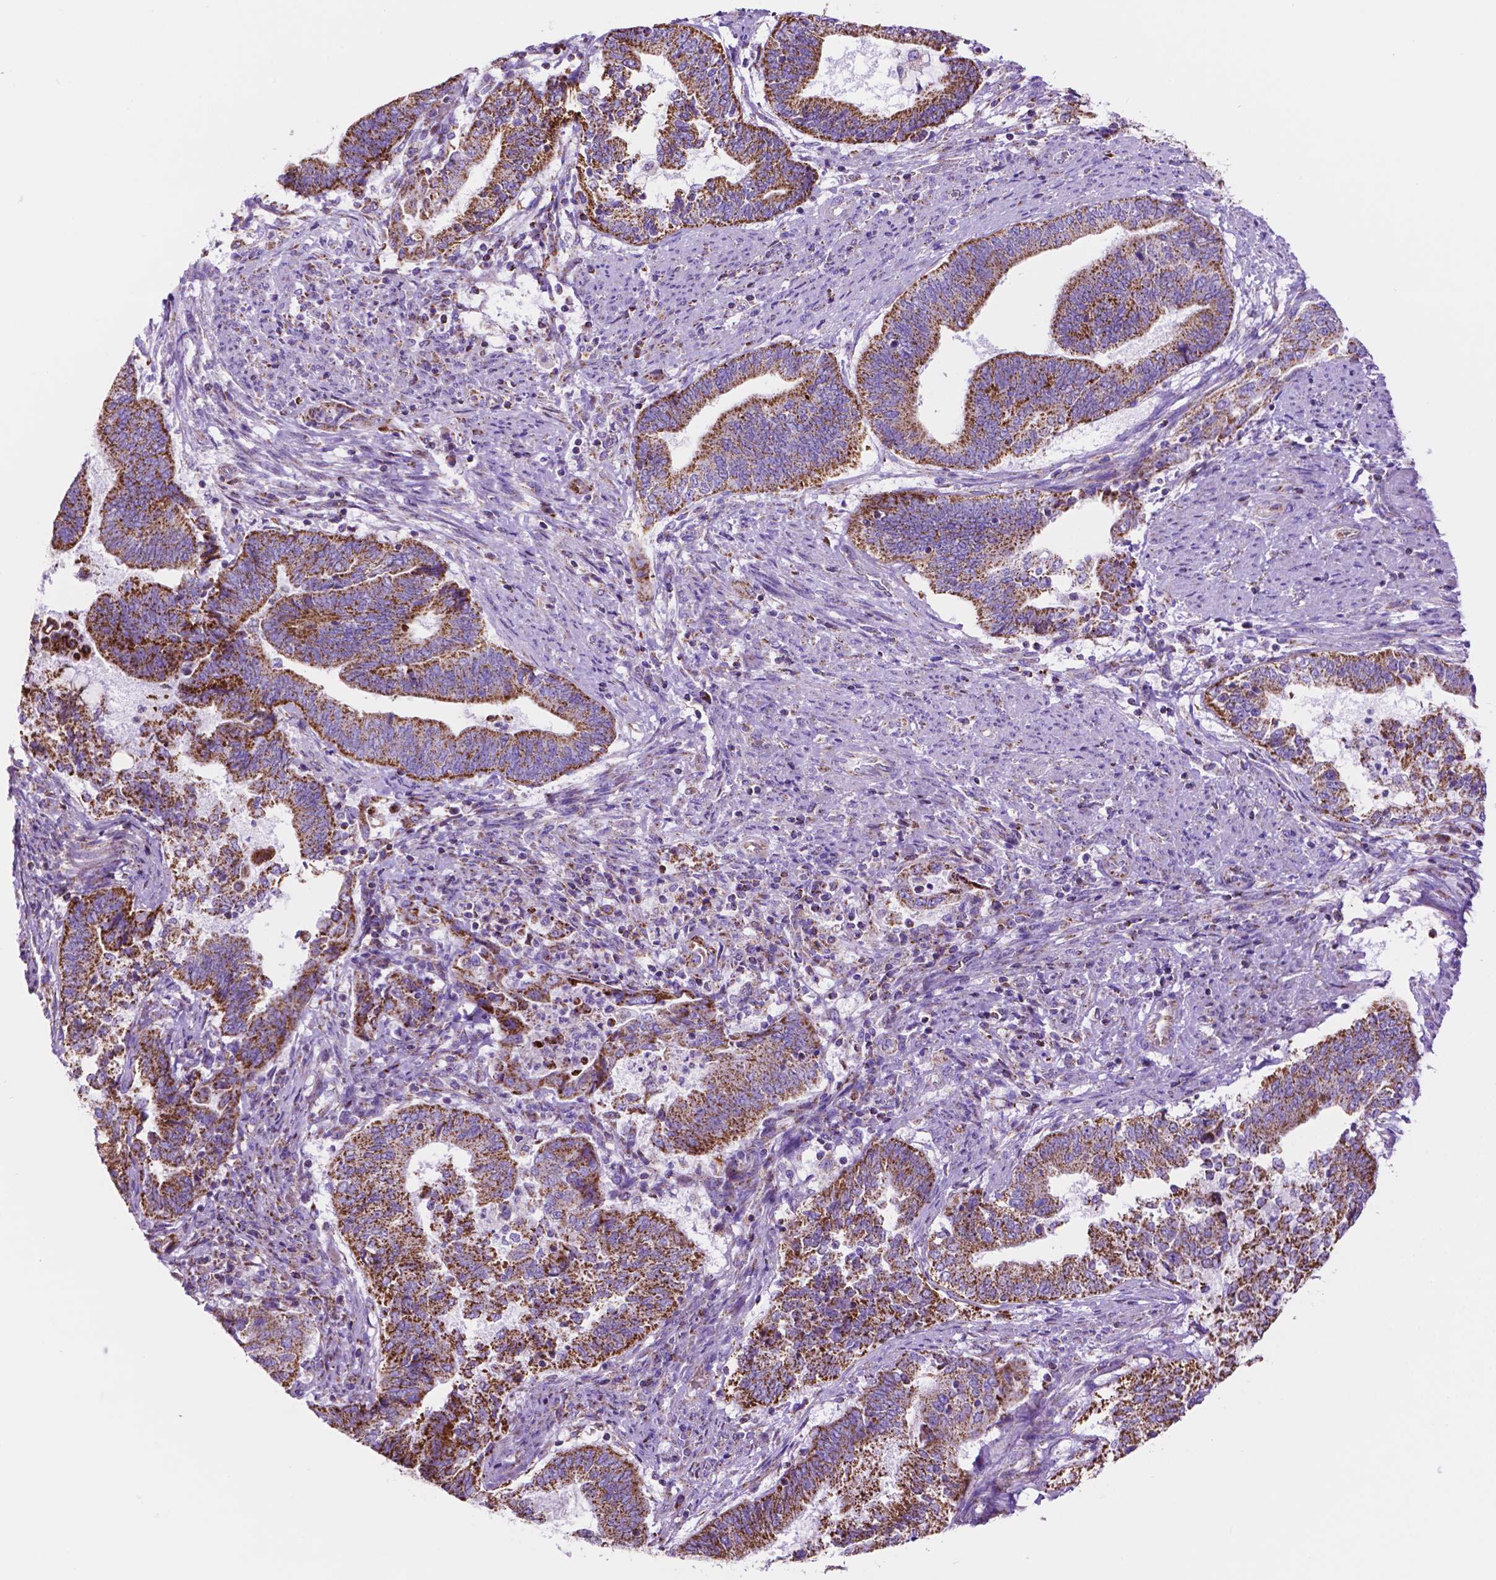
{"staining": {"intensity": "strong", "quantity": ">75%", "location": "cytoplasmic/membranous"}, "tissue": "endometrial cancer", "cell_type": "Tumor cells", "image_type": "cancer", "snomed": [{"axis": "morphology", "description": "Adenocarcinoma, NOS"}, {"axis": "topography", "description": "Endometrium"}], "caption": "A high-resolution image shows immunohistochemistry (IHC) staining of endometrial cancer (adenocarcinoma), which demonstrates strong cytoplasmic/membranous positivity in approximately >75% of tumor cells.", "gene": "GDPD5", "patient": {"sex": "female", "age": 65}}